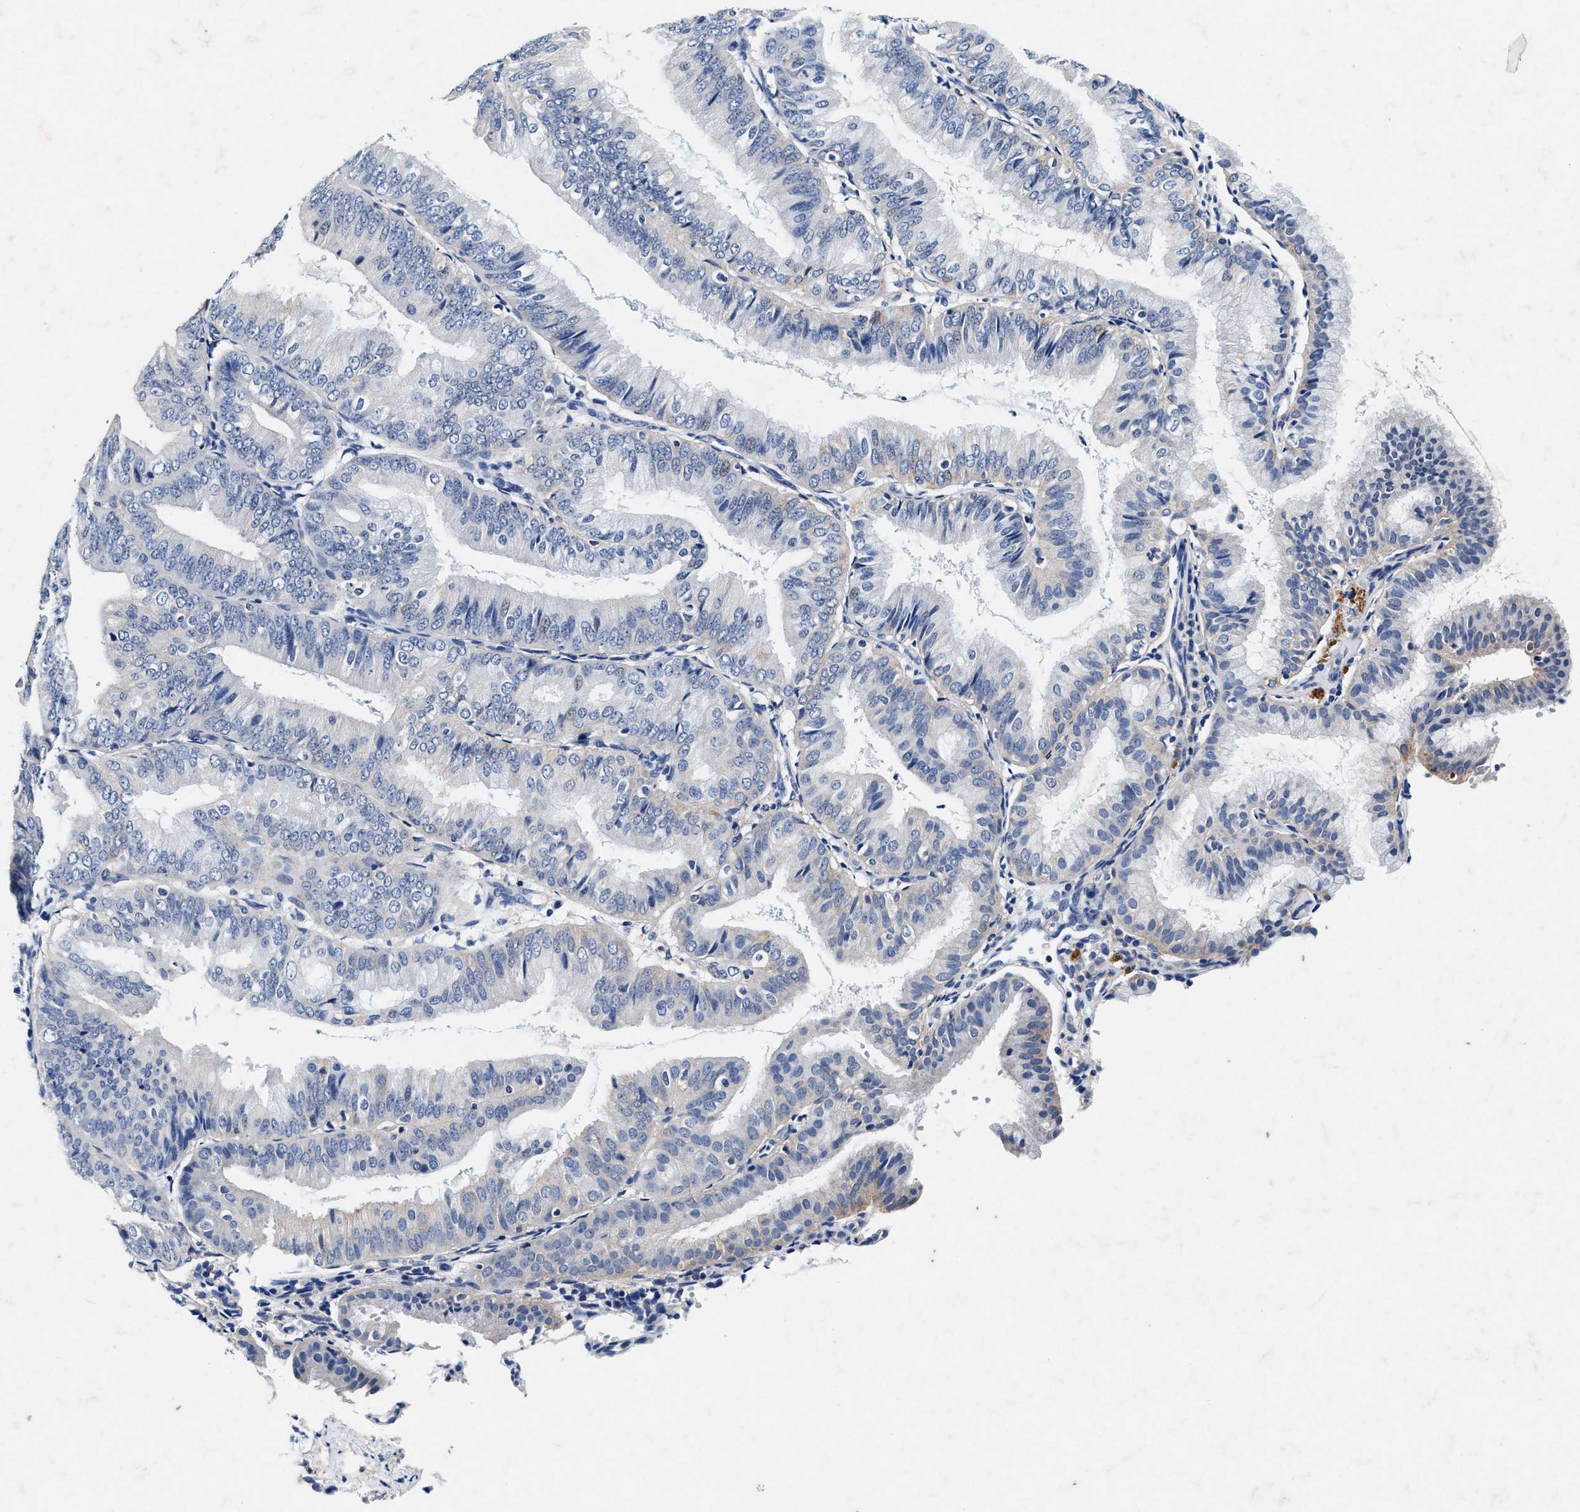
{"staining": {"intensity": "weak", "quantity": "<25%", "location": "cytoplasmic/membranous"}, "tissue": "endometrial cancer", "cell_type": "Tumor cells", "image_type": "cancer", "snomed": [{"axis": "morphology", "description": "Adenocarcinoma, NOS"}, {"axis": "topography", "description": "Endometrium"}], "caption": "Tumor cells are negative for protein expression in human endometrial cancer. (Brightfield microscopy of DAB (3,3'-diaminobenzidine) immunohistochemistry (IHC) at high magnification).", "gene": "SLC8A1", "patient": {"sex": "female", "age": 63}}